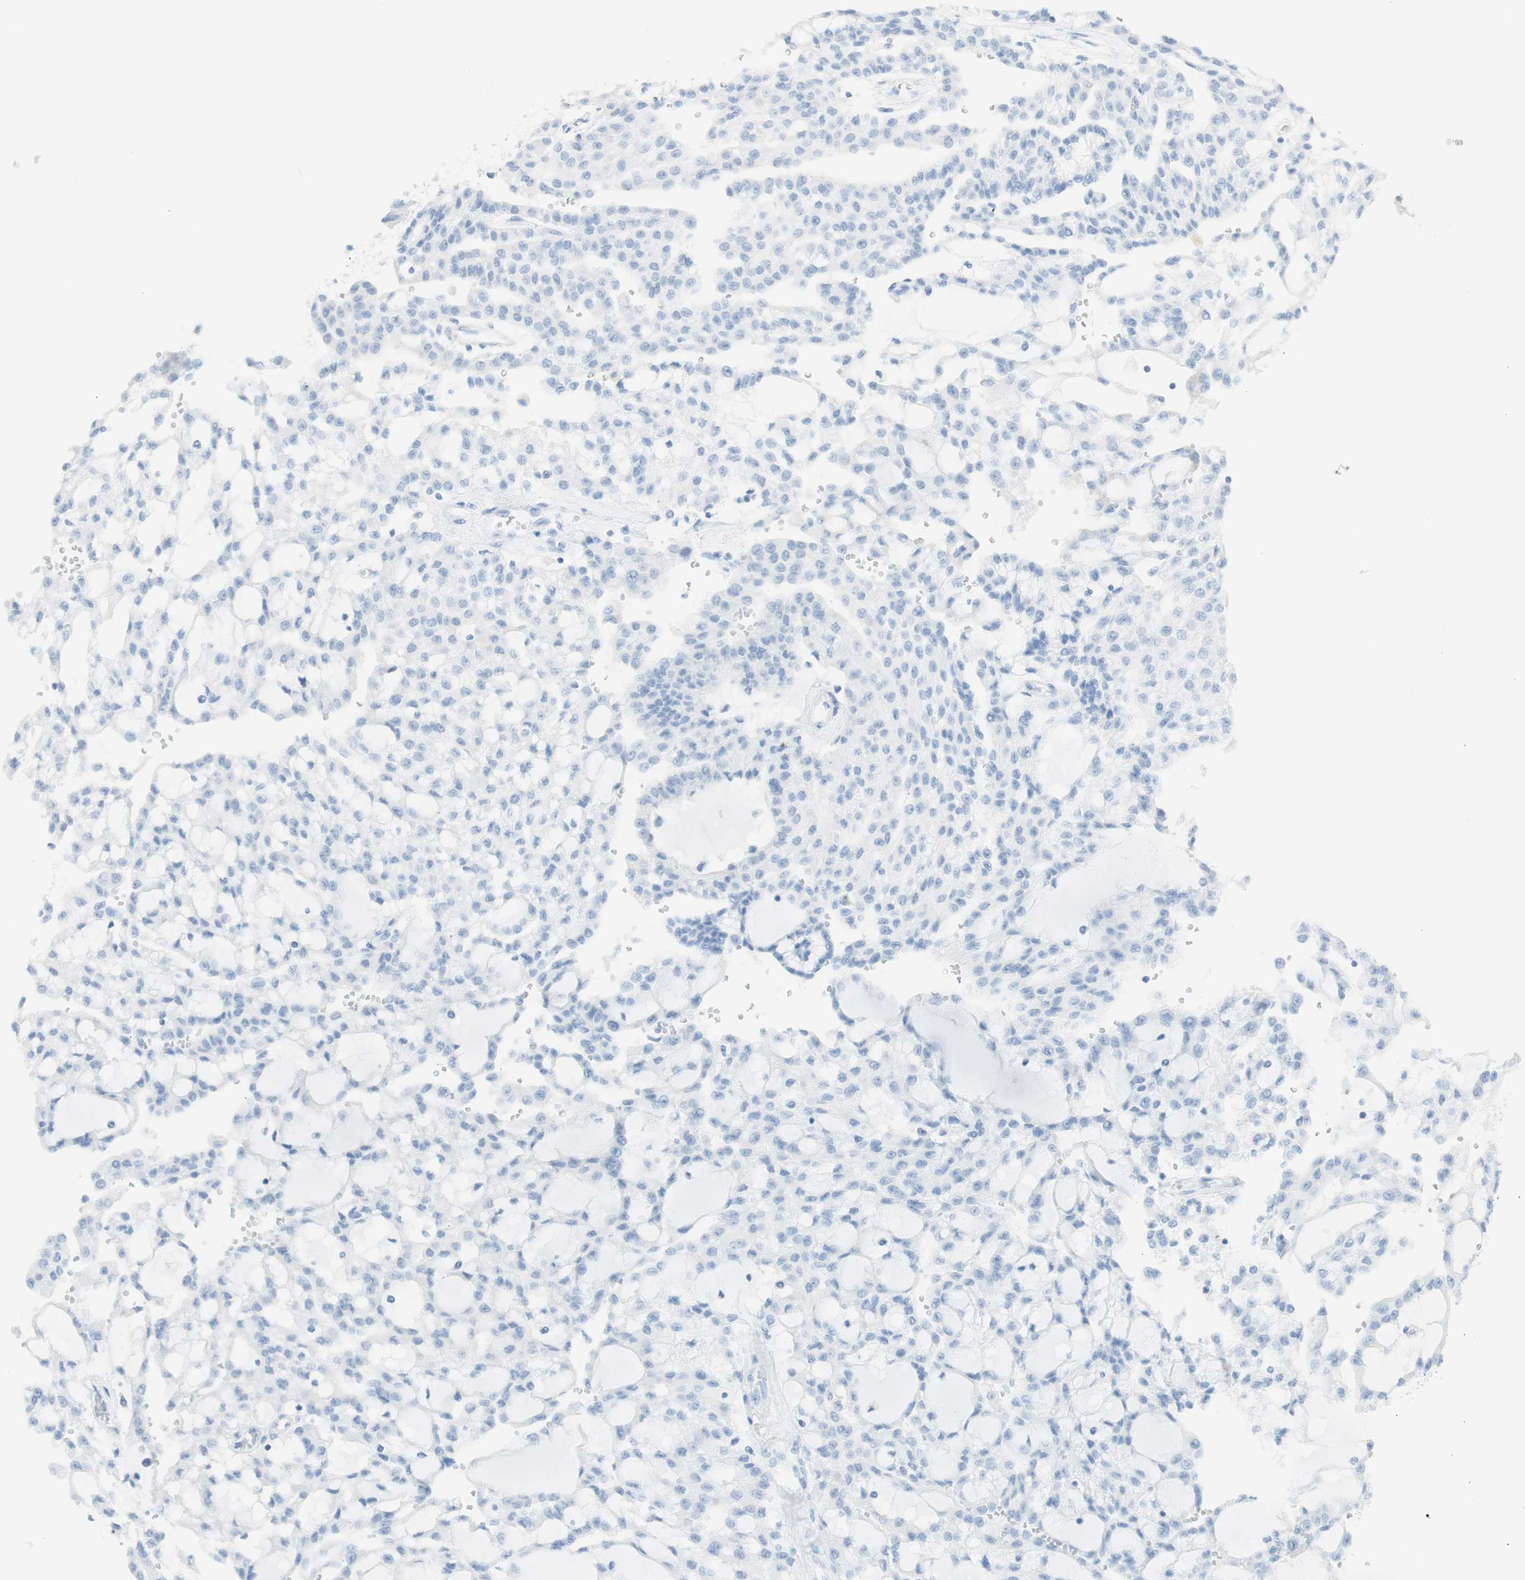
{"staining": {"intensity": "negative", "quantity": "none", "location": "none"}, "tissue": "renal cancer", "cell_type": "Tumor cells", "image_type": "cancer", "snomed": [{"axis": "morphology", "description": "Adenocarcinoma, NOS"}, {"axis": "topography", "description": "Kidney"}], "caption": "Photomicrograph shows no protein positivity in tumor cells of adenocarcinoma (renal) tissue.", "gene": "TPO", "patient": {"sex": "male", "age": 63}}